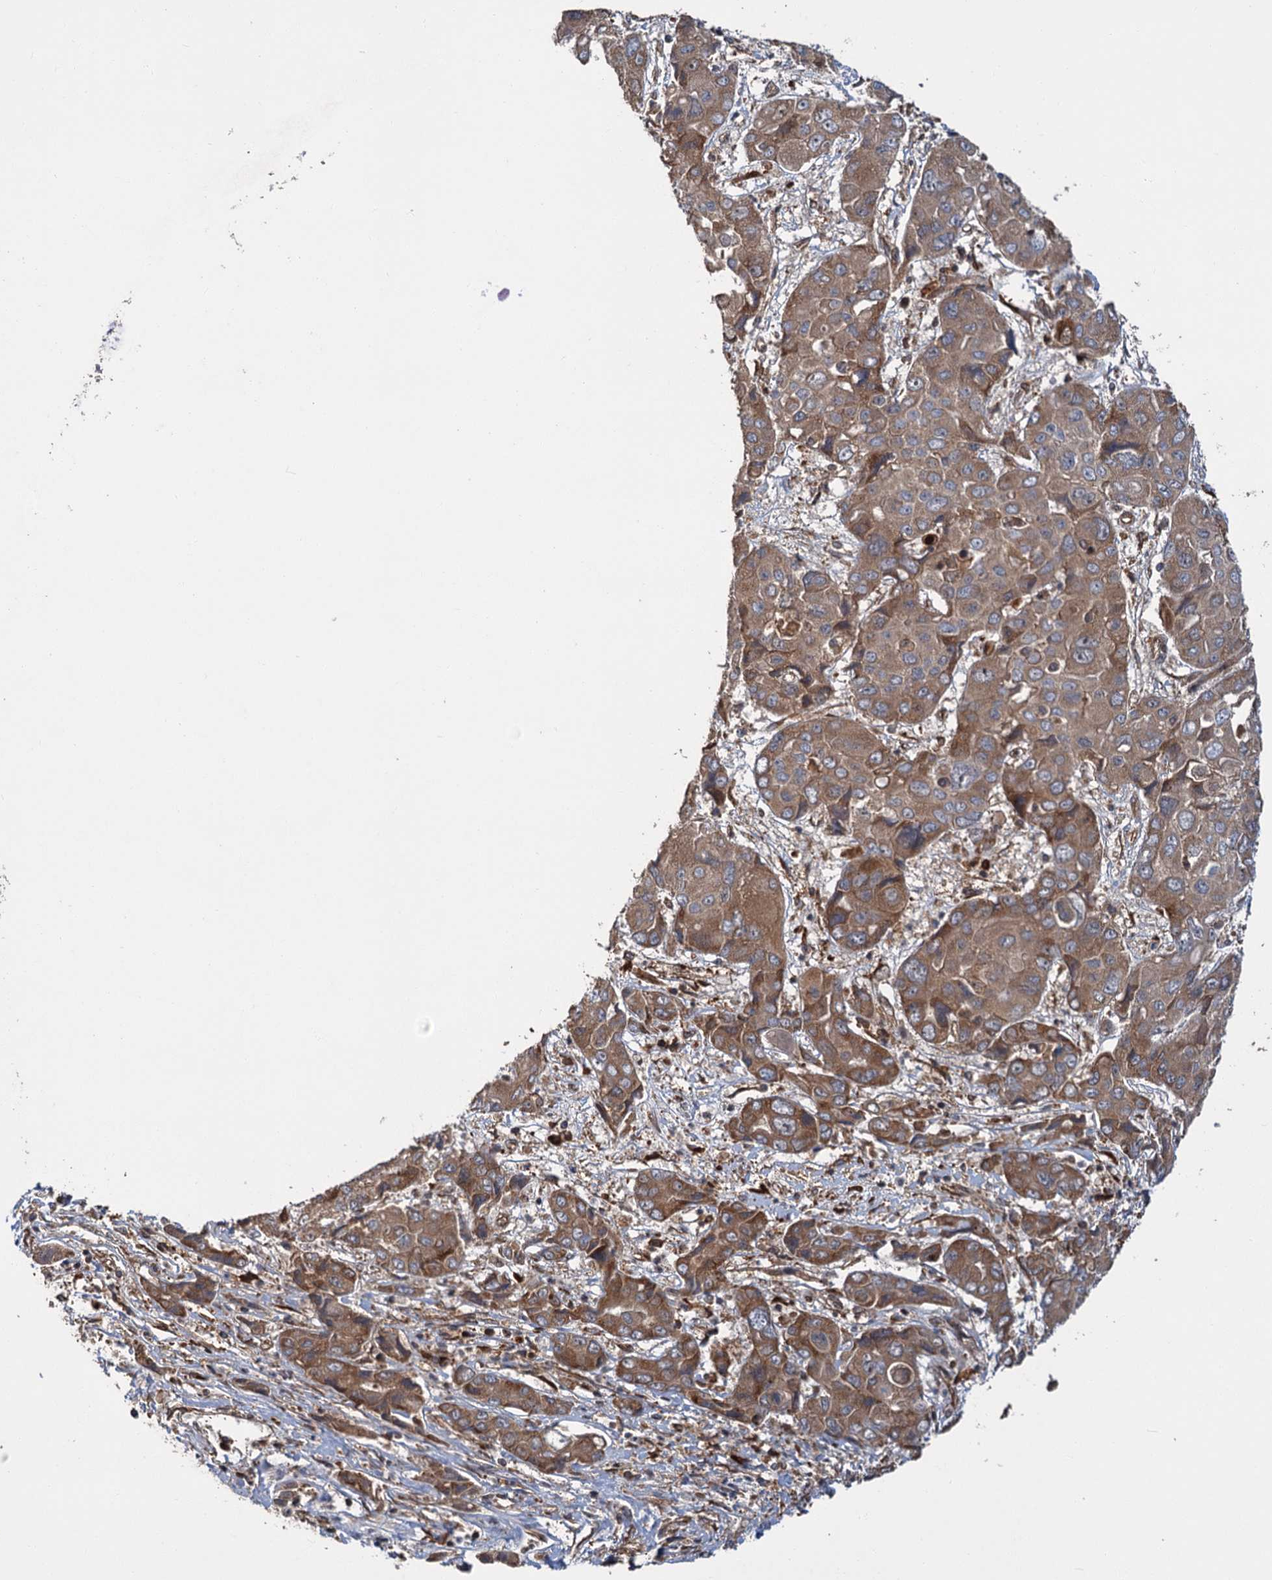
{"staining": {"intensity": "moderate", "quantity": ">75%", "location": "cytoplasmic/membranous"}, "tissue": "liver cancer", "cell_type": "Tumor cells", "image_type": "cancer", "snomed": [{"axis": "morphology", "description": "Cholangiocarcinoma"}, {"axis": "topography", "description": "Liver"}], "caption": "Immunohistochemical staining of human liver cancer displays medium levels of moderate cytoplasmic/membranous protein staining in about >75% of tumor cells. (DAB IHC with brightfield microscopy, high magnification).", "gene": "KANSL2", "patient": {"sex": "male", "age": 67}}